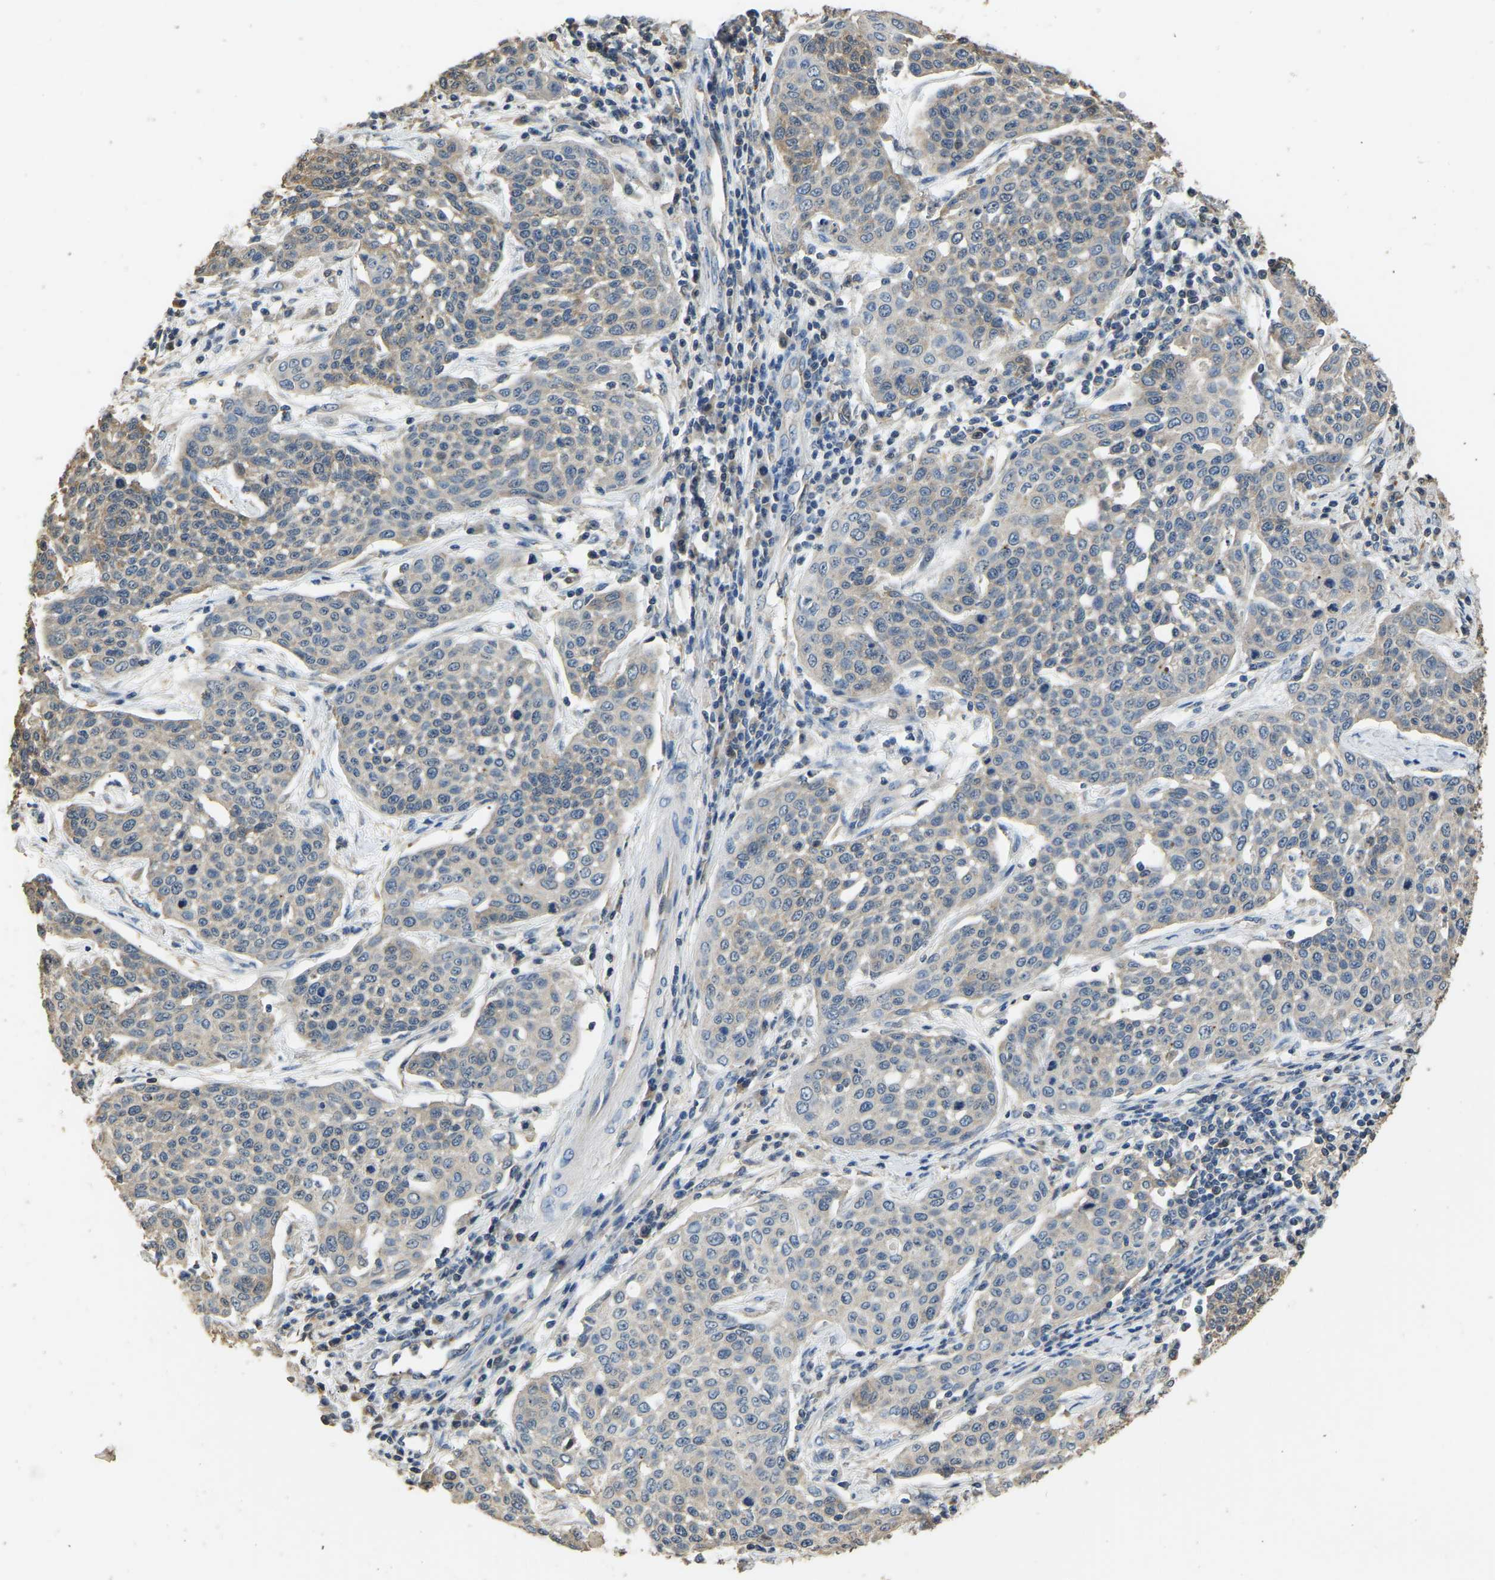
{"staining": {"intensity": "negative", "quantity": "none", "location": "none"}, "tissue": "cervical cancer", "cell_type": "Tumor cells", "image_type": "cancer", "snomed": [{"axis": "morphology", "description": "Squamous cell carcinoma, NOS"}, {"axis": "topography", "description": "Cervix"}], "caption": "A photomicrograph of human squamous cell carcinoma (cervical) is negative for staining in tumor cells.", "gene": "TUFM", "patient": {"sex": "female", "age": 34}}